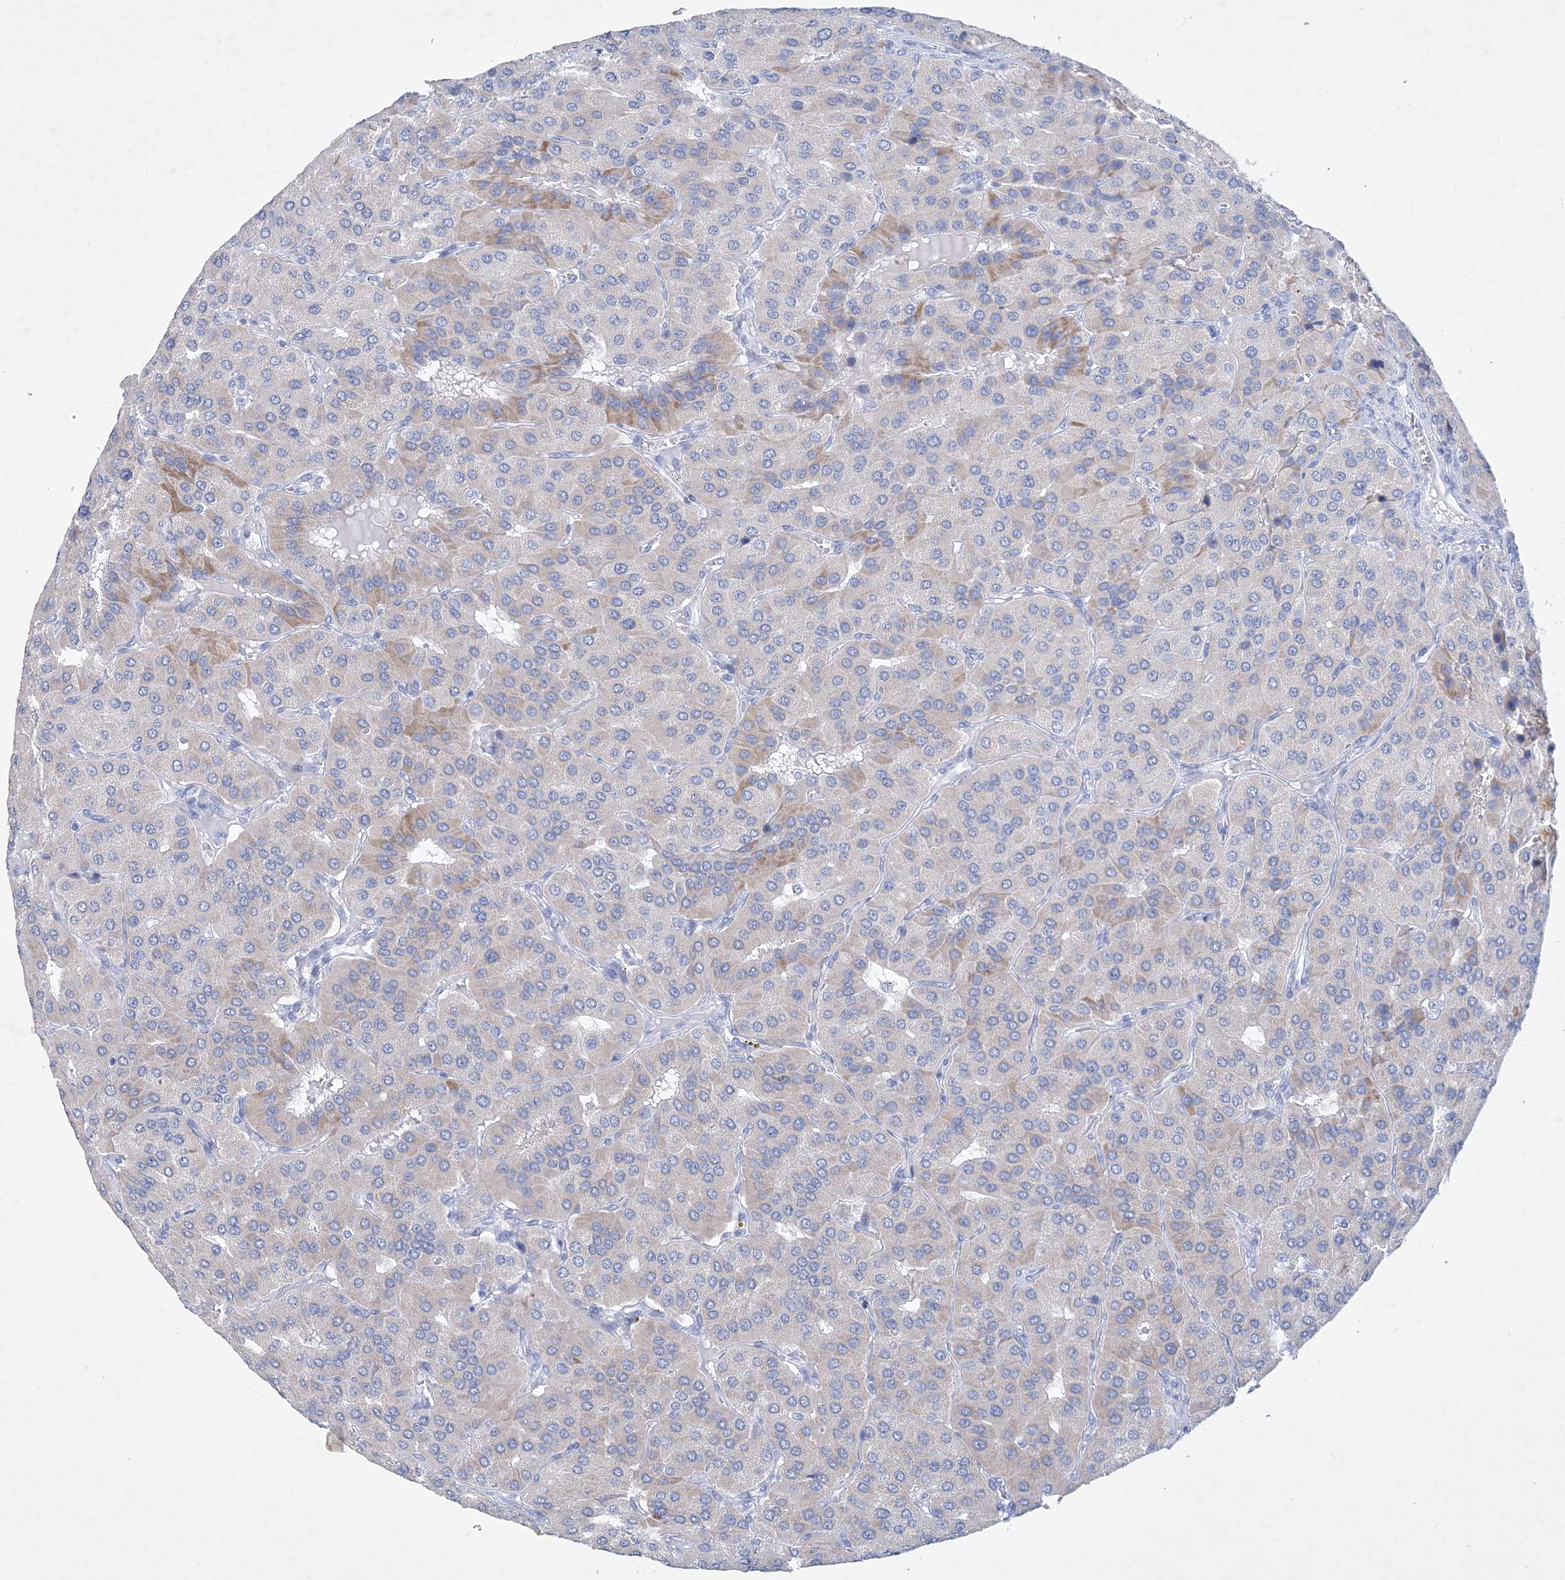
{"staining": {"intensity": "moderate", "quantity": "<25%", "location": "cytoplasmic/membranous"}, "tissue": "parathyroid gland", "cell_type": "Glandular cells", "image_type": "normal", "snomed": [{"axis": "morphology", "description": "Normal tissue, NOS"}, {"axis": "morphology", "description": "Adenoma, NOS"}, {"axis": "topography", "description": "Parathyroid gland"}], "caption": "About <25% of glandular cells in normal human parathyroid gland demonstrate moderate cytoplasmic/membranous protein expression as visualized by brown immunohistochemical staining.", "gene": "COPS8", "patient": {"sex": "female", "age": 86}}